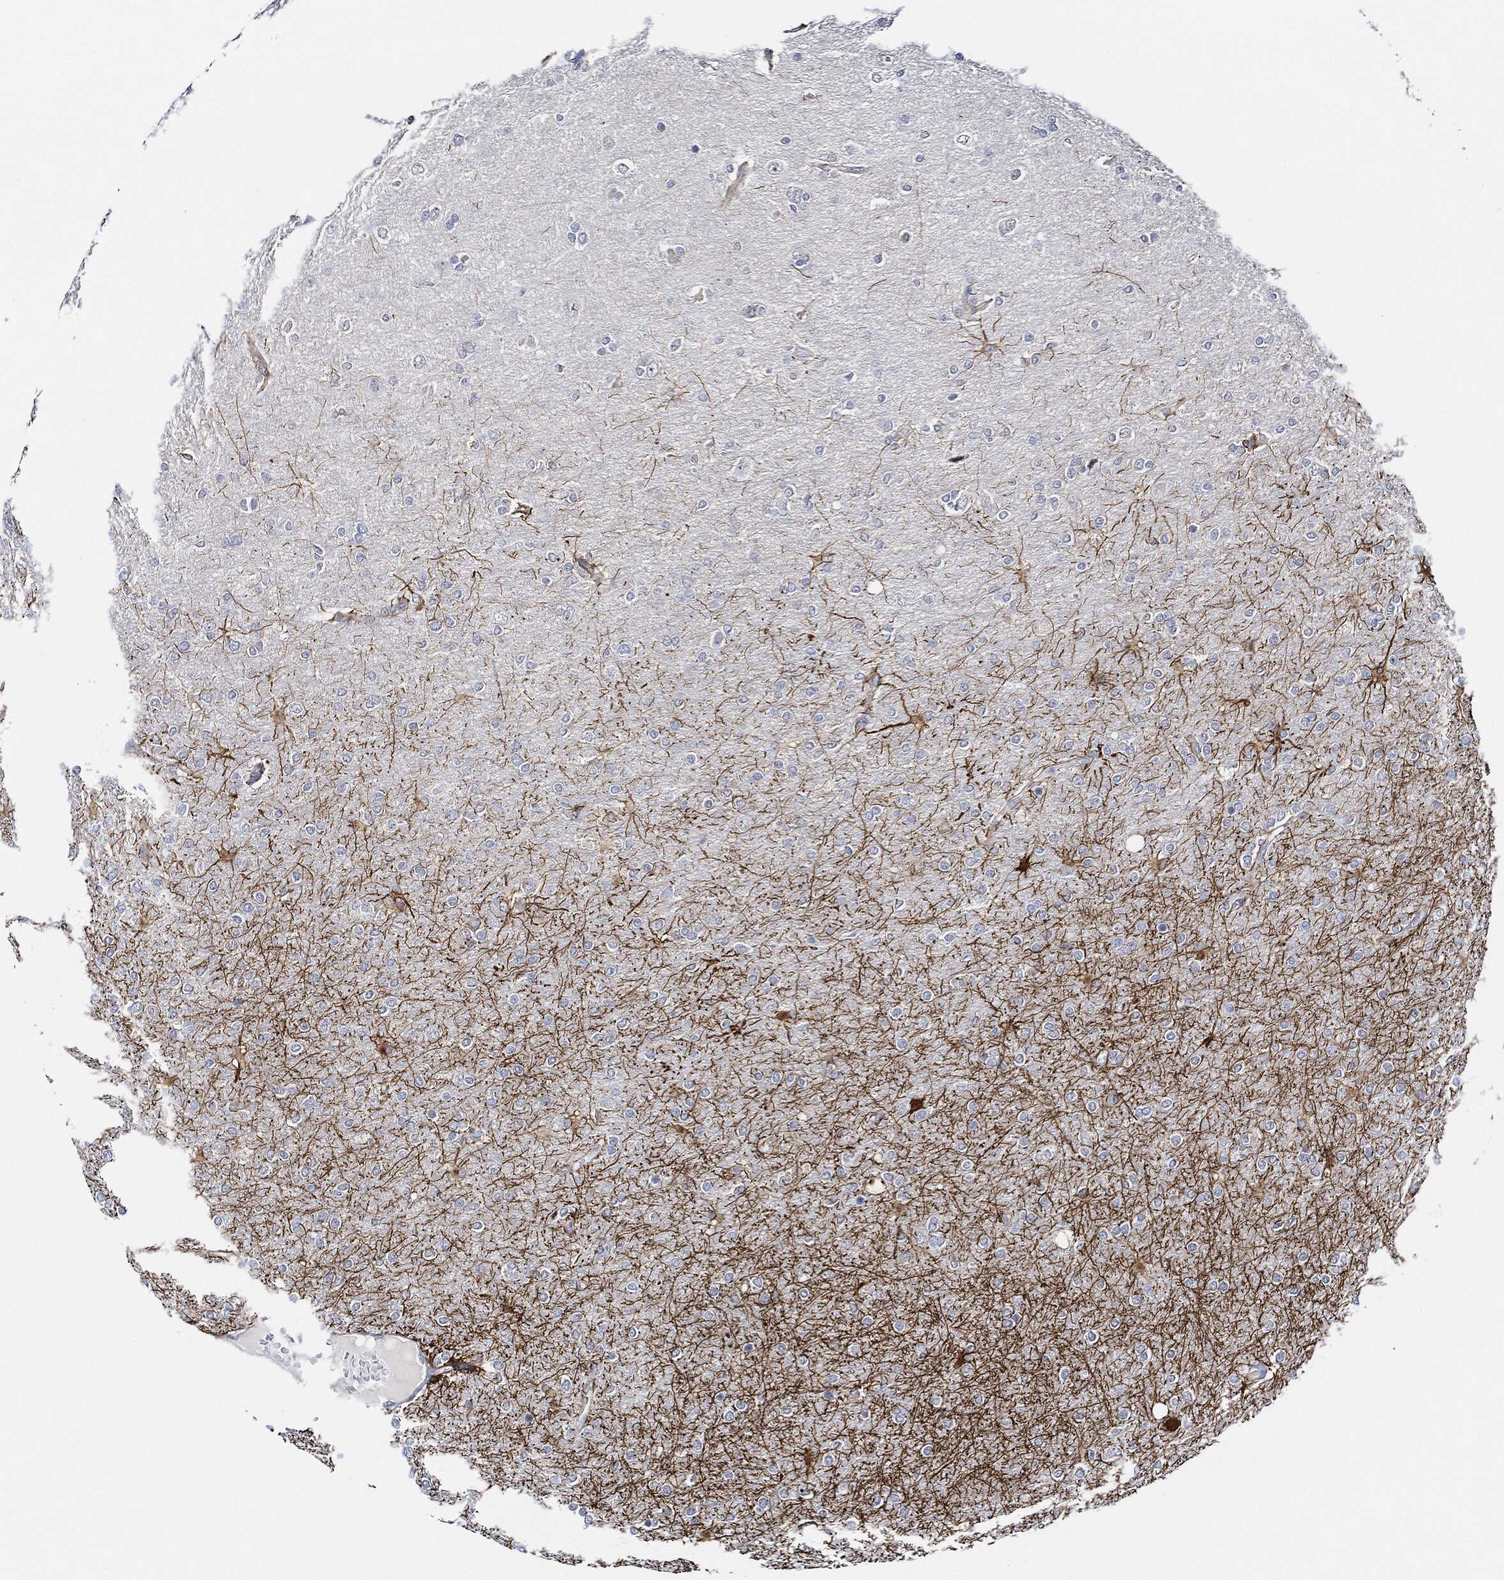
{"staining": {"intensity": "negative", "quantity": "none", "location": "none"}, "tissue": "glioma", "cell_type": "Tumor cells", "image_type": "cancer", "snomed": [{"axis": "morphology", "description": "Glioma, malignant, High grade"}, {"axis": "topography", "description": "Cerebral cortex"}], "caption": "Glioma stained for a protein using immunohistochemistry (IHC) displays no positivity tumor cells.", "gene": "THSD1", "patient": {"sex": "male", "age": 70}}